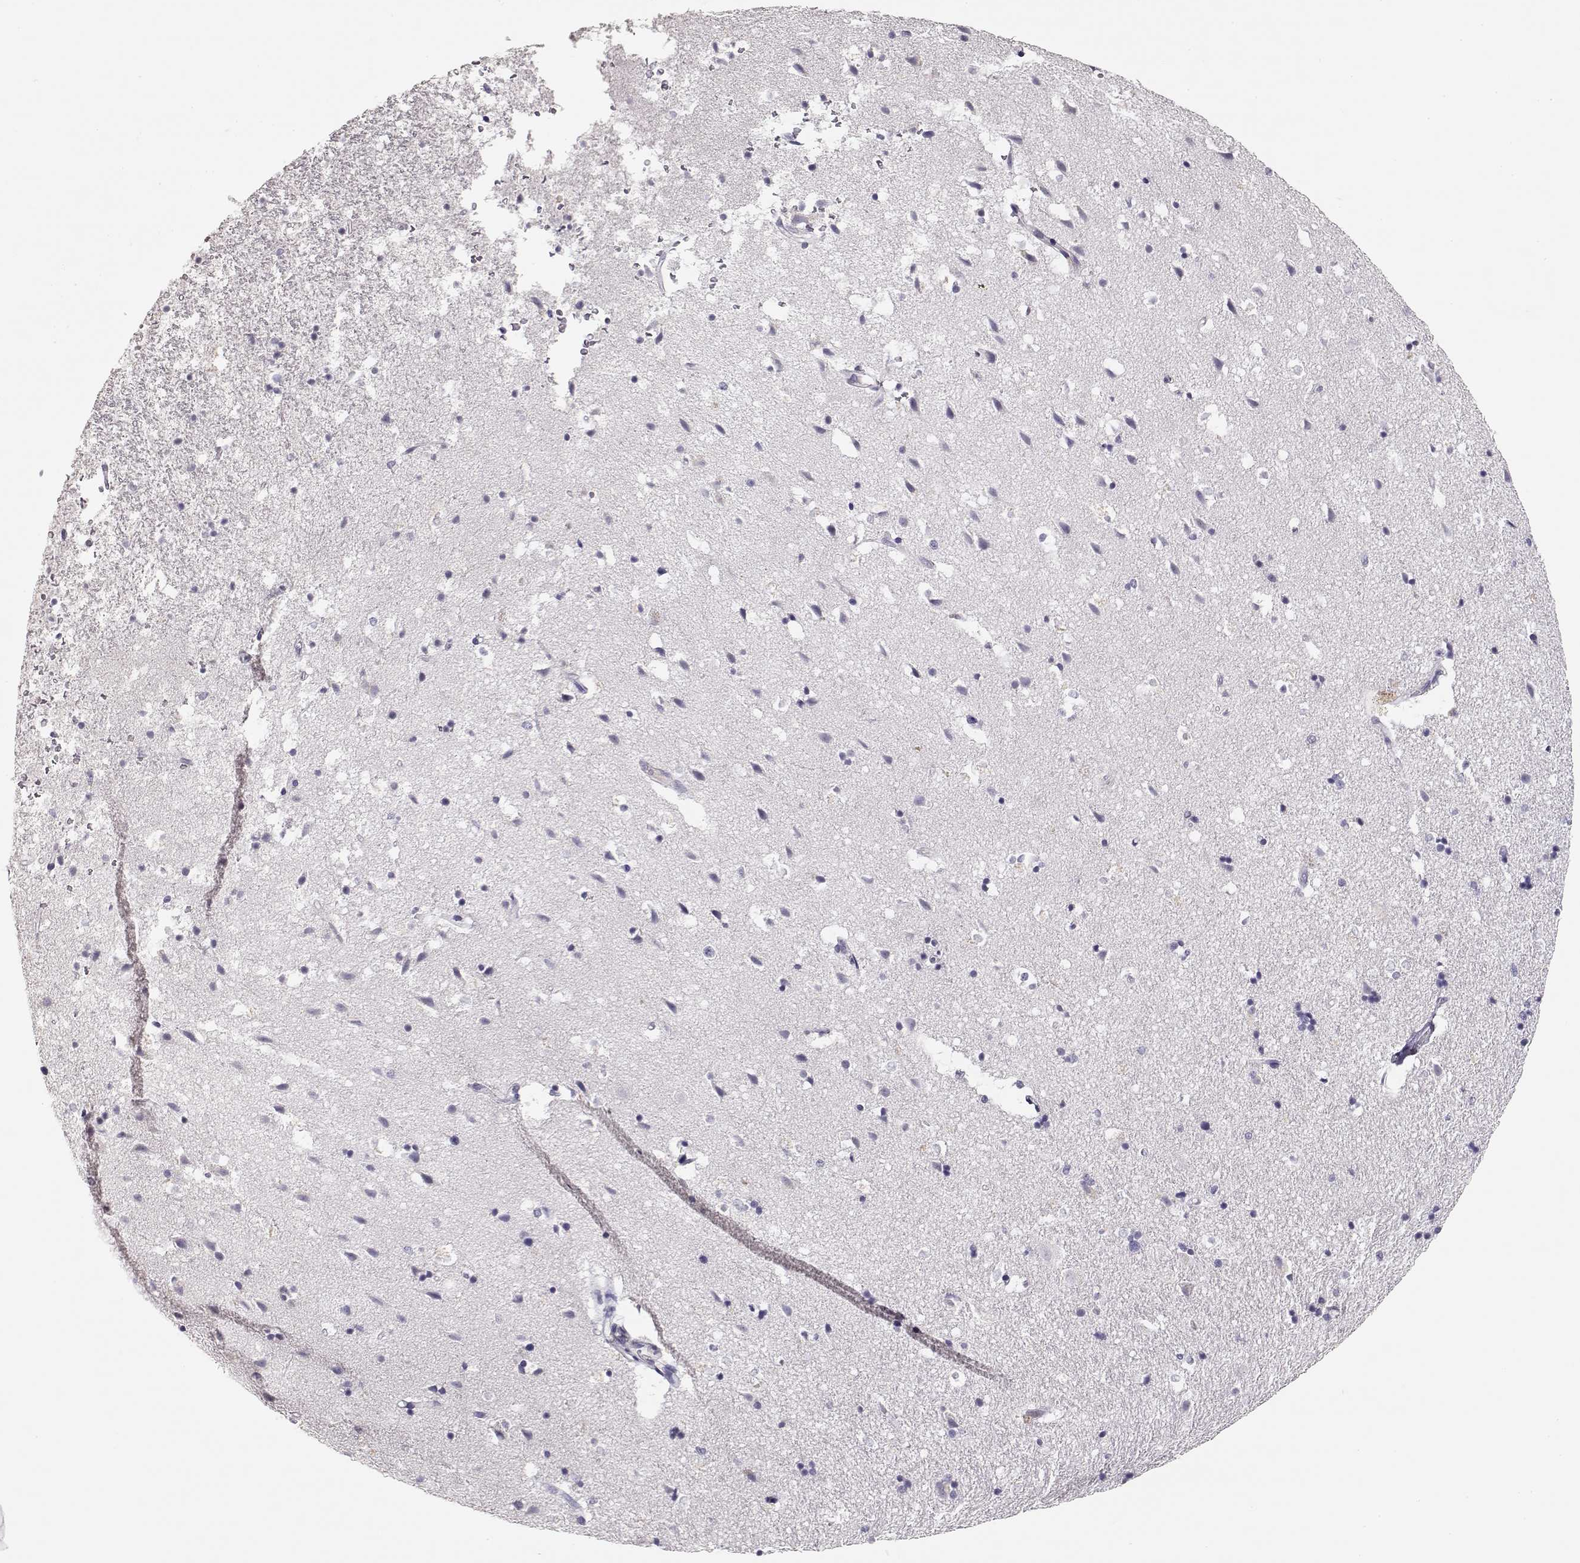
{"staining": {"intensity": "negative", "quantity": "none", "location": "none"}, "tissue": "hippocampus", "cell_type": "Glial cells", "image_type": "normal", "snomed": [{"axis": "morphology", "description": "Normal tissue, NOS"}, {"axis": "topography", "description": "Hippocampus"}], "caption": "Glial cells are negative for brown protein staining in benign hippocampus.", "gene": "MAGEC1", "patient": {"sex": "male", "age": 49}}